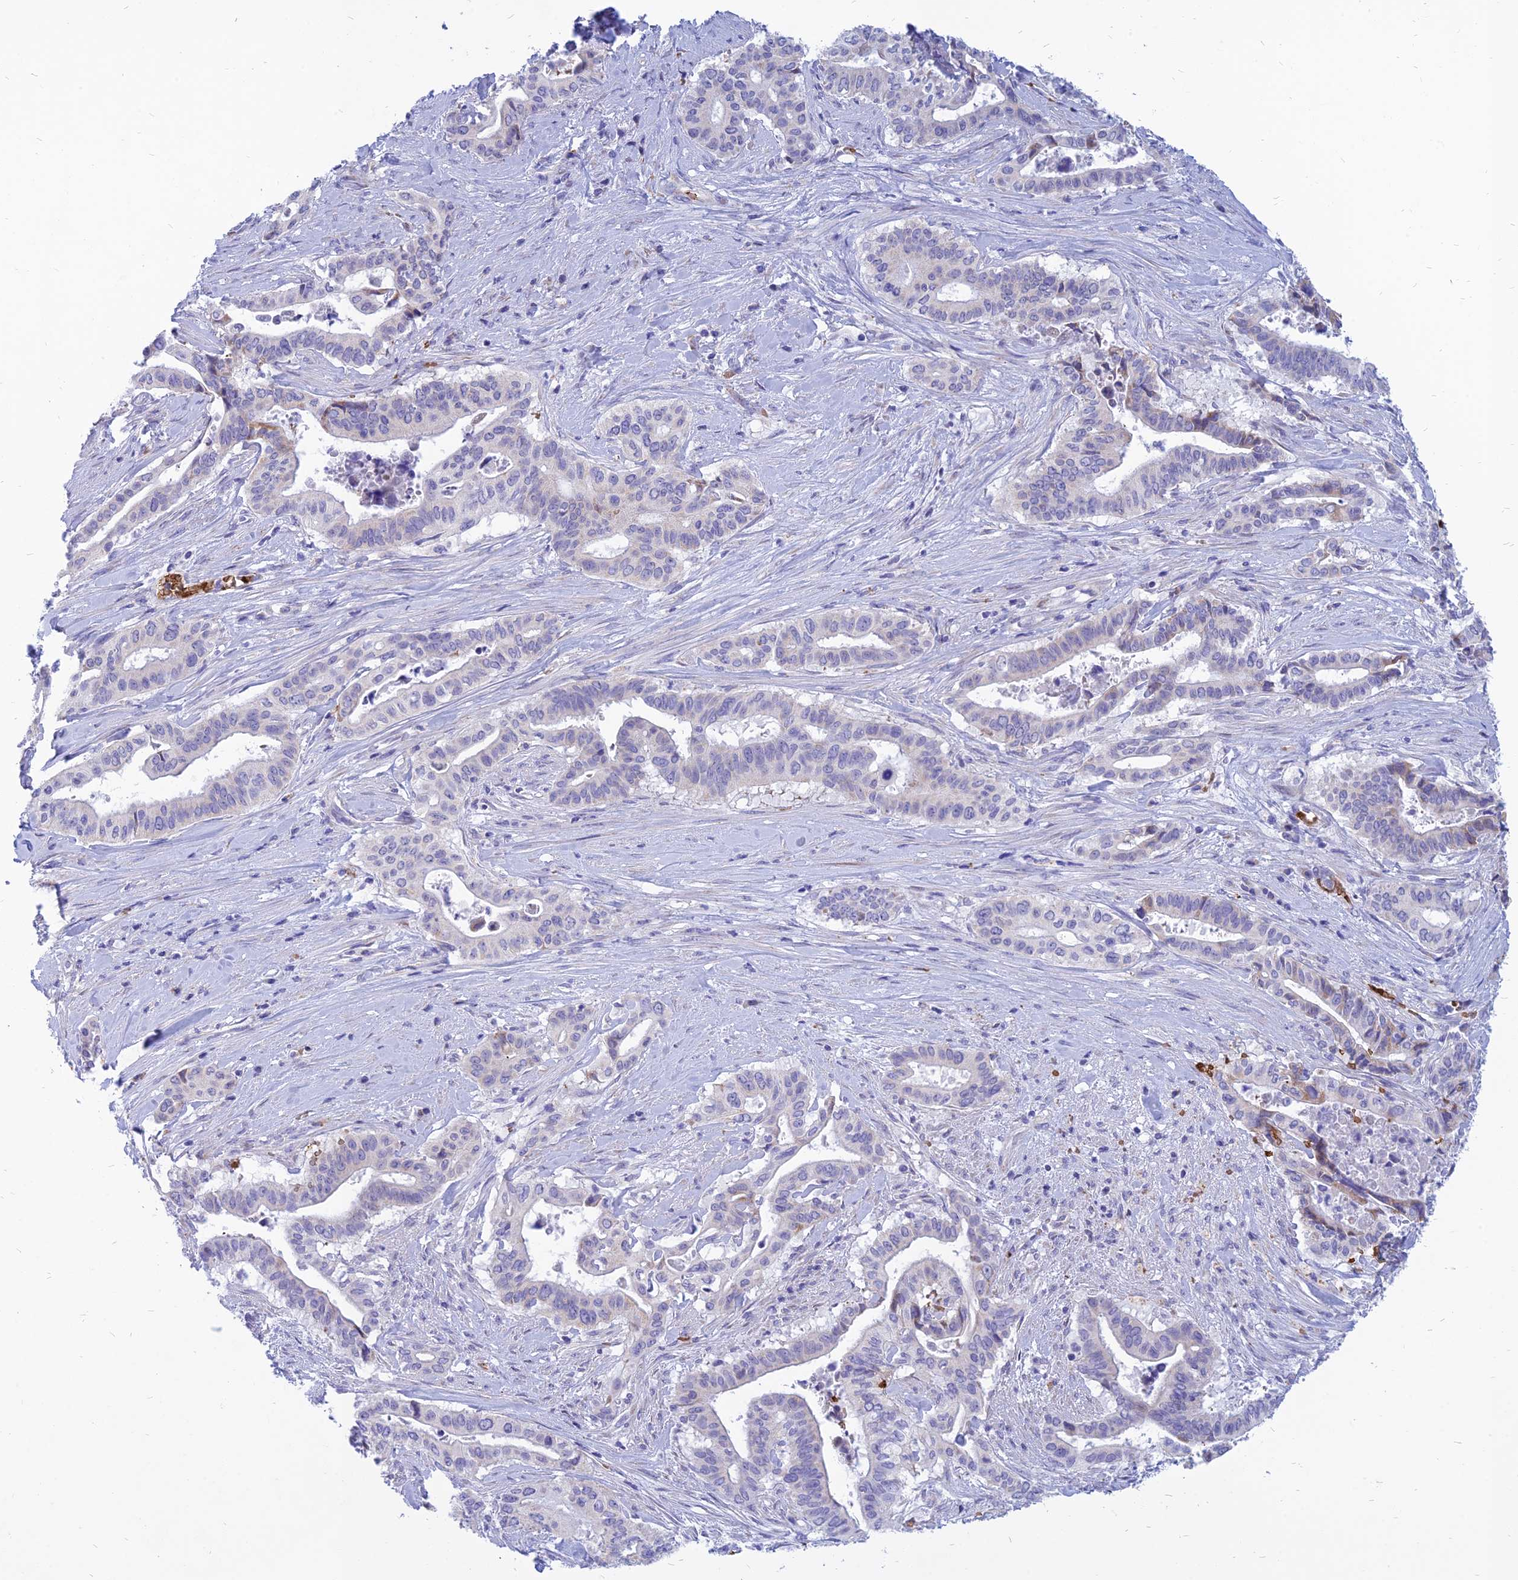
{"staining": {"intensity": "negative", "quantity": "none", "location": "none"}, "tissue": "pancreatic cancer", "cell_type": "Tumor cells", "image_type": "cancer", "snomed": [{"axis": "morphology", "description": "Adenocarcinoma, NOS"}, {"axis": "topography", "description": "Pancreas"}], "caption": "IHC image of human pancreatic cancer stained for a protein (brown), which displays no expression in tumor cells.", "gene": "HHAT", "patient": {"sex": "female", "age": 77}}